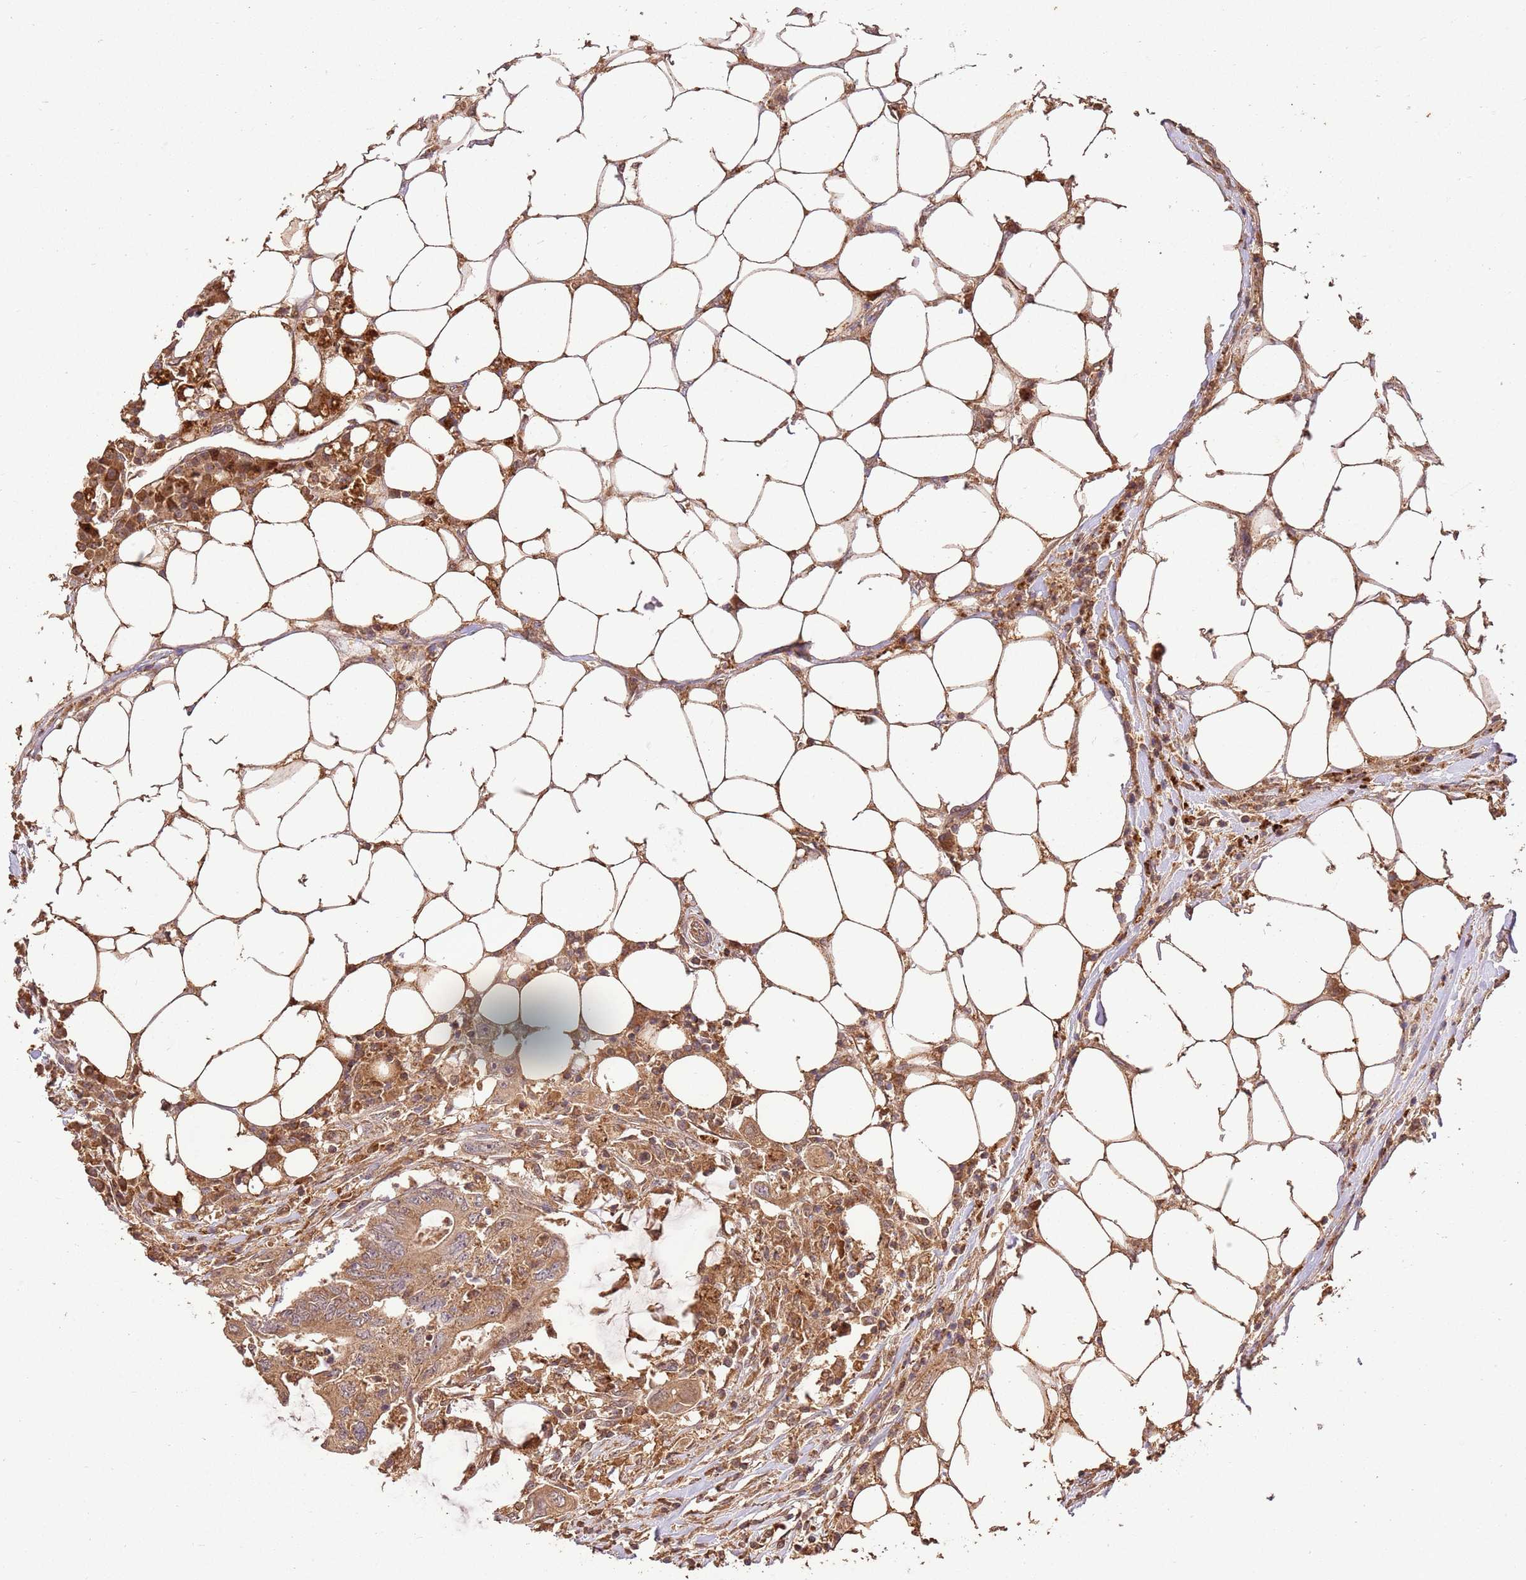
{"staining": {"intensity": "moderate", "quantity": ">75%", "location": "cytoplasmic/membranous"}, "tissue": "colorectal cancer", "cell_type": "Tumor cells", "image_type": "cancer", "snomed": [{"axis": "morphology", "description": "Adenocarcinoma, NOS"}, {"axis": "topography", "description": "Colon"}], "caption": "Immunohistochemistry (IHC) photomicrograph of human colorectal cancer (adenocarcinoma) stained for a protein (brown), which reveals medium levels of moderate cytoplasmic/membranous staining in approximately >75% of tumor cells.", "gene": "LRRC28", "patient": {"sex": "male", "age": 71}}